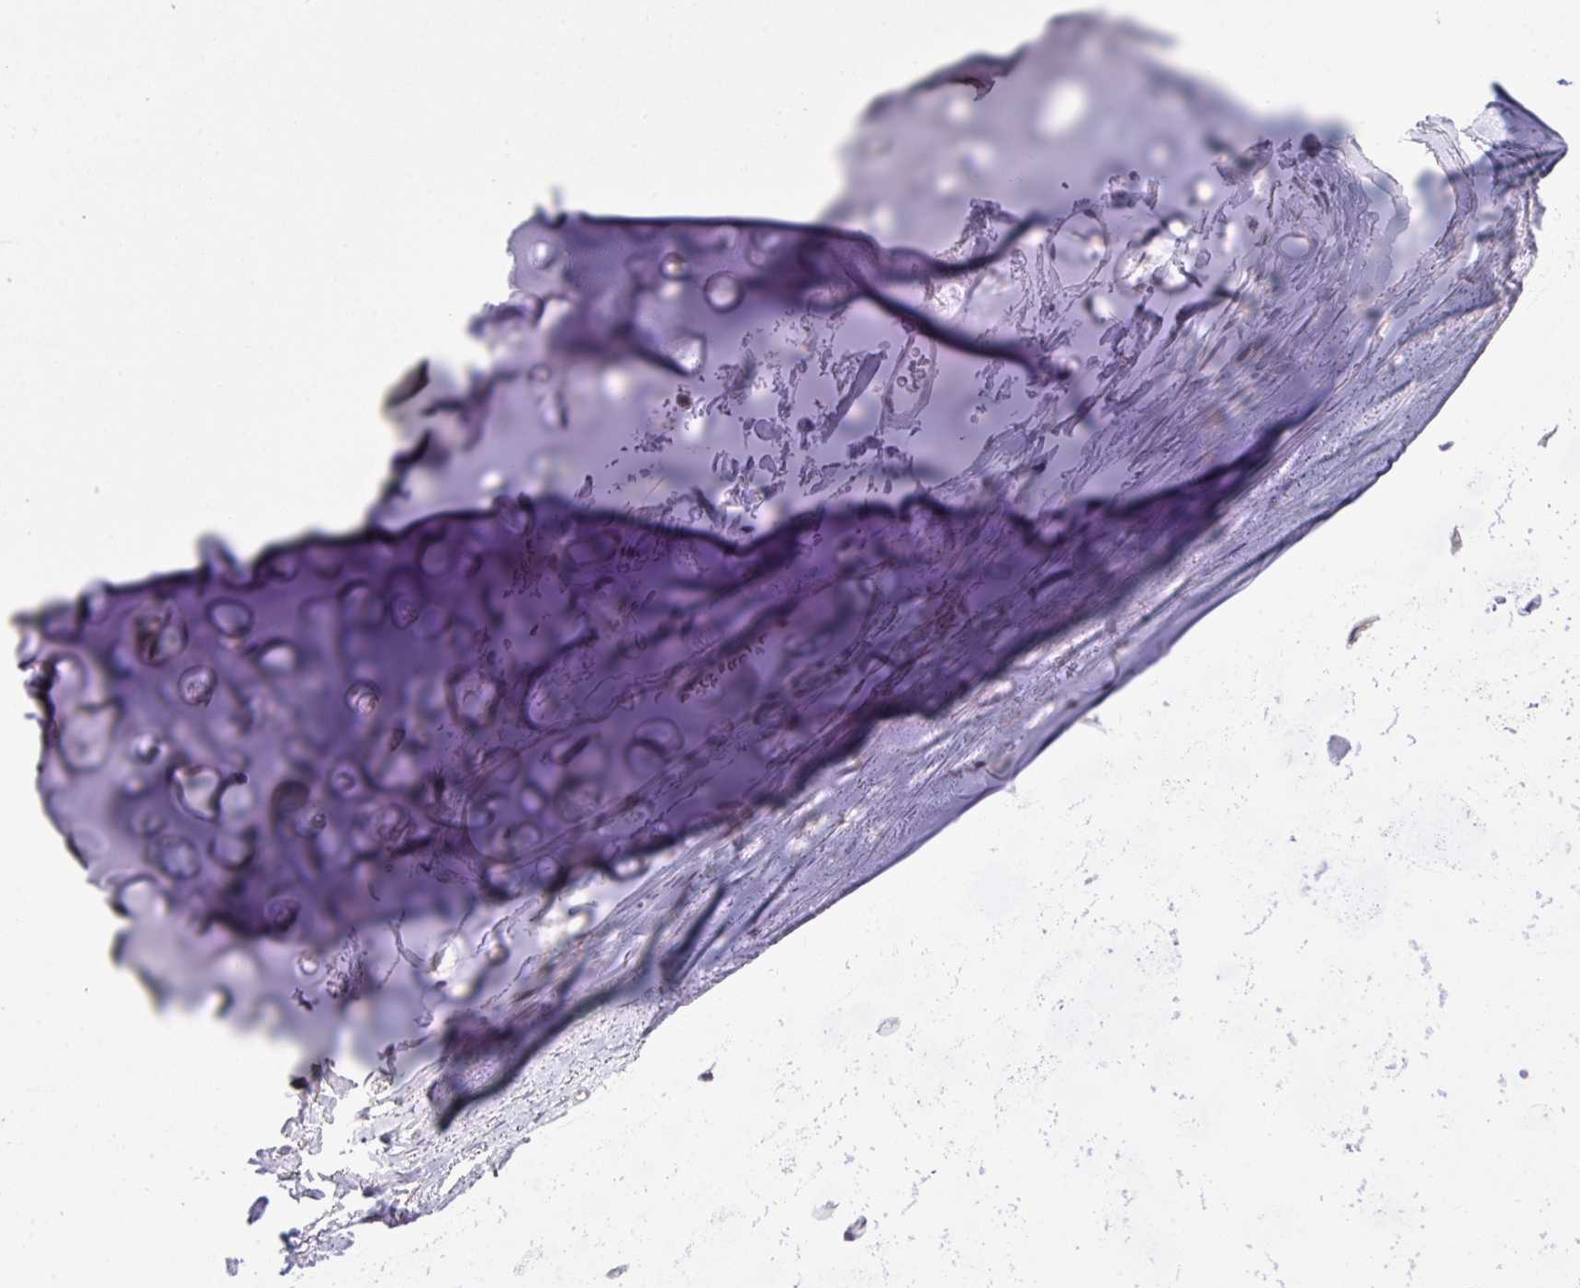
{"staining": {"intensity": "moderate", "quantity": "<25%", "location": "cytoplasmic/membranous"}, "tissue": "adipose tissue", "cell_type": "Adipocytes", "image_type": "normal", "snomed": [{"axis": "morphology", "description": "Normal tissue, NOS"}, {"axis": "topography", "description": "Lymph node"}, {"axis": "topography", "description": "Cartilage tissue"}, {"axis": "topography", "description": "Bronchus"}], "caption": "This image displays normal adipose tissue stained with IHC to label a protein in brown. The cytoplasmic/membranous of adipocytes show moderate positivity for the protein. Nuclei are counter-stained blue.", "gene": "ANKRD13B", "patient": {"sex": "female", "age": 70}}